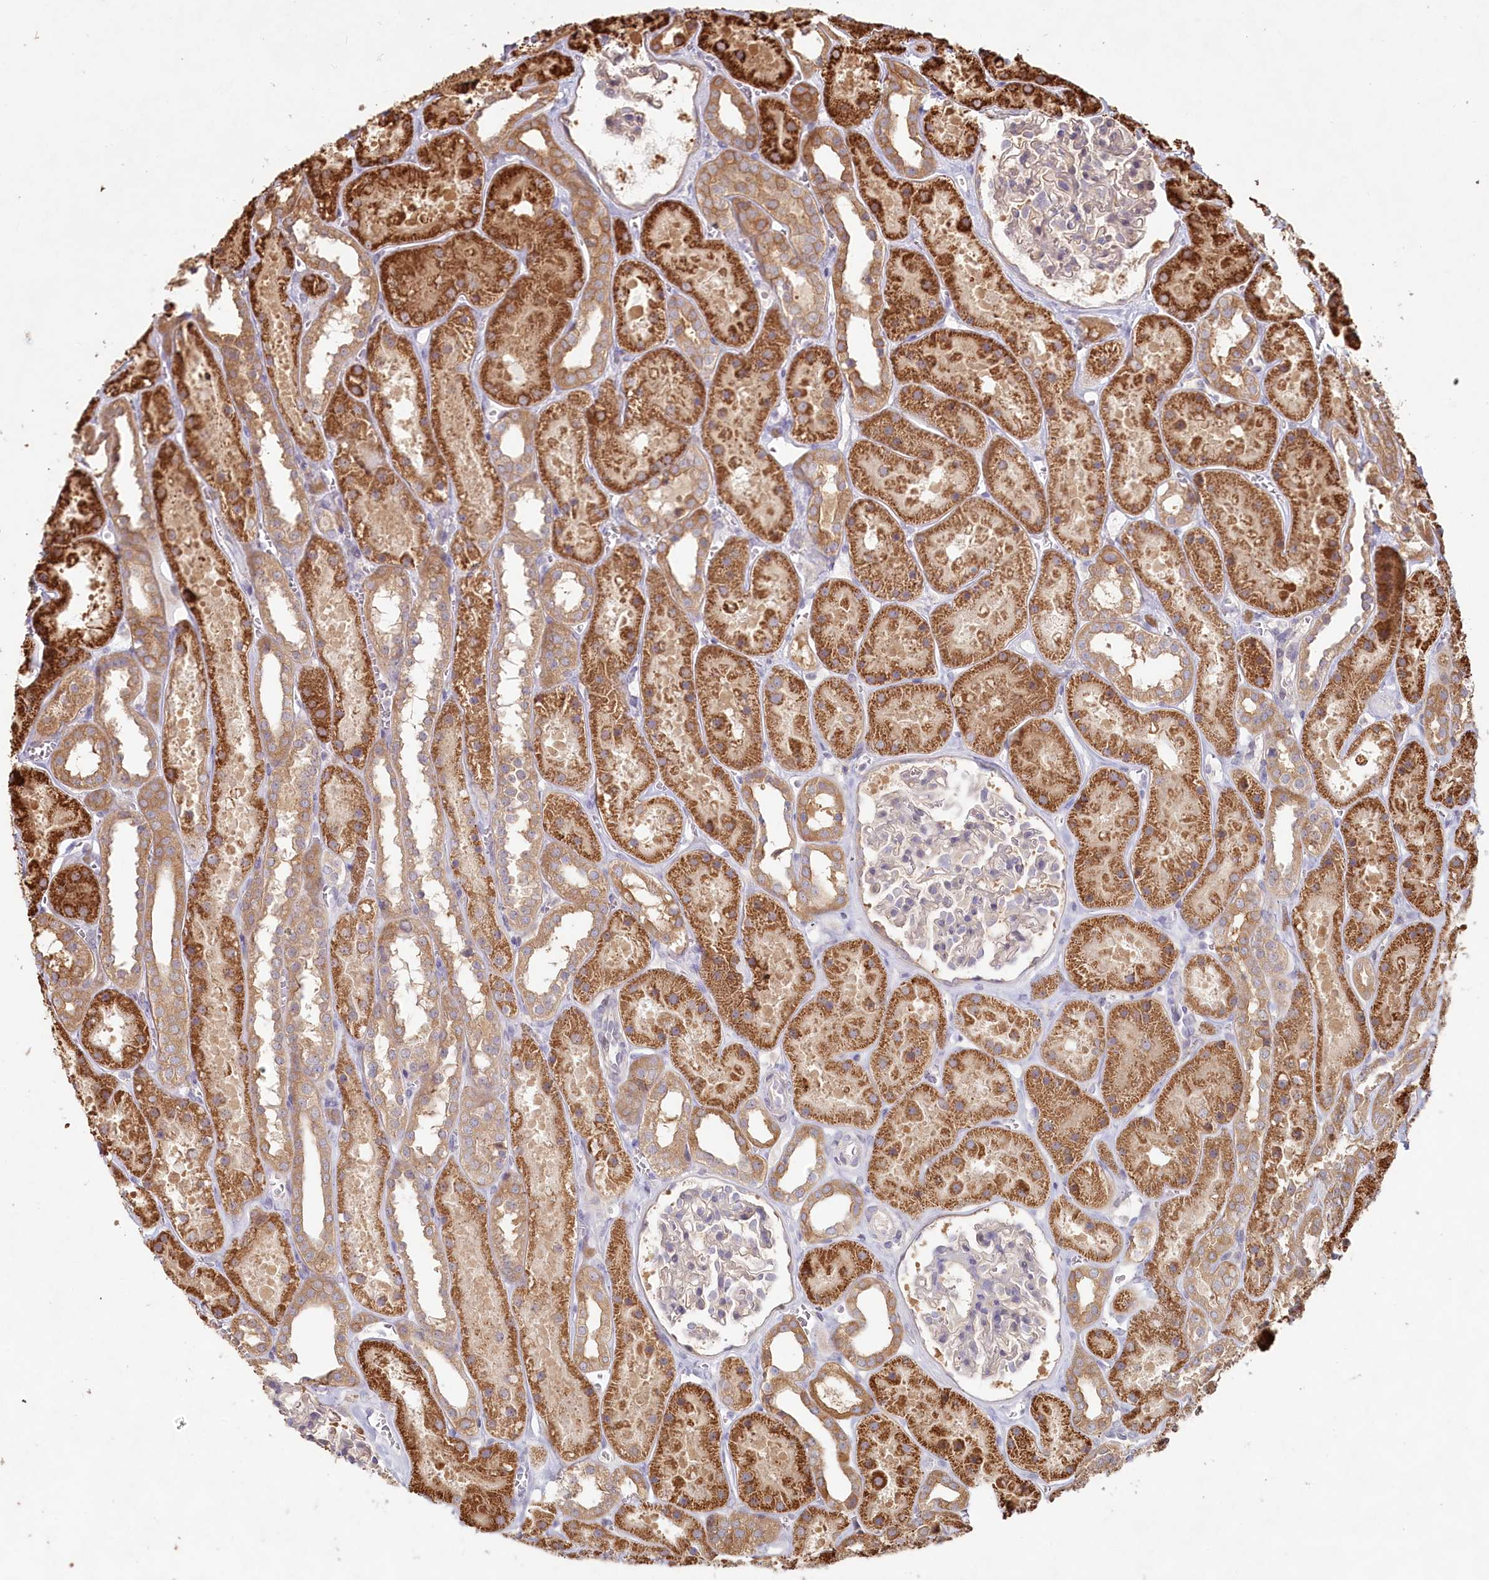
{"staining": {"intensity": "weak", "quantity": "<25%", "location": "cytoplasmic/membranous"}, "tissue": "kidney", "cell_type": "Cells in glomeruli", "image_type": "normal", "snomed": [{"axis": "morphology", "description": "Normal tissue, NOS"}, {"axis": "topography", "description": "Kidney"}], "caption": "Immunohistochemistry (IHC) of benign human kidney demonstrates no staining in cells in glomeruli.", "gene": "HAL", "patient": {"sex": "female", "age": 41}}